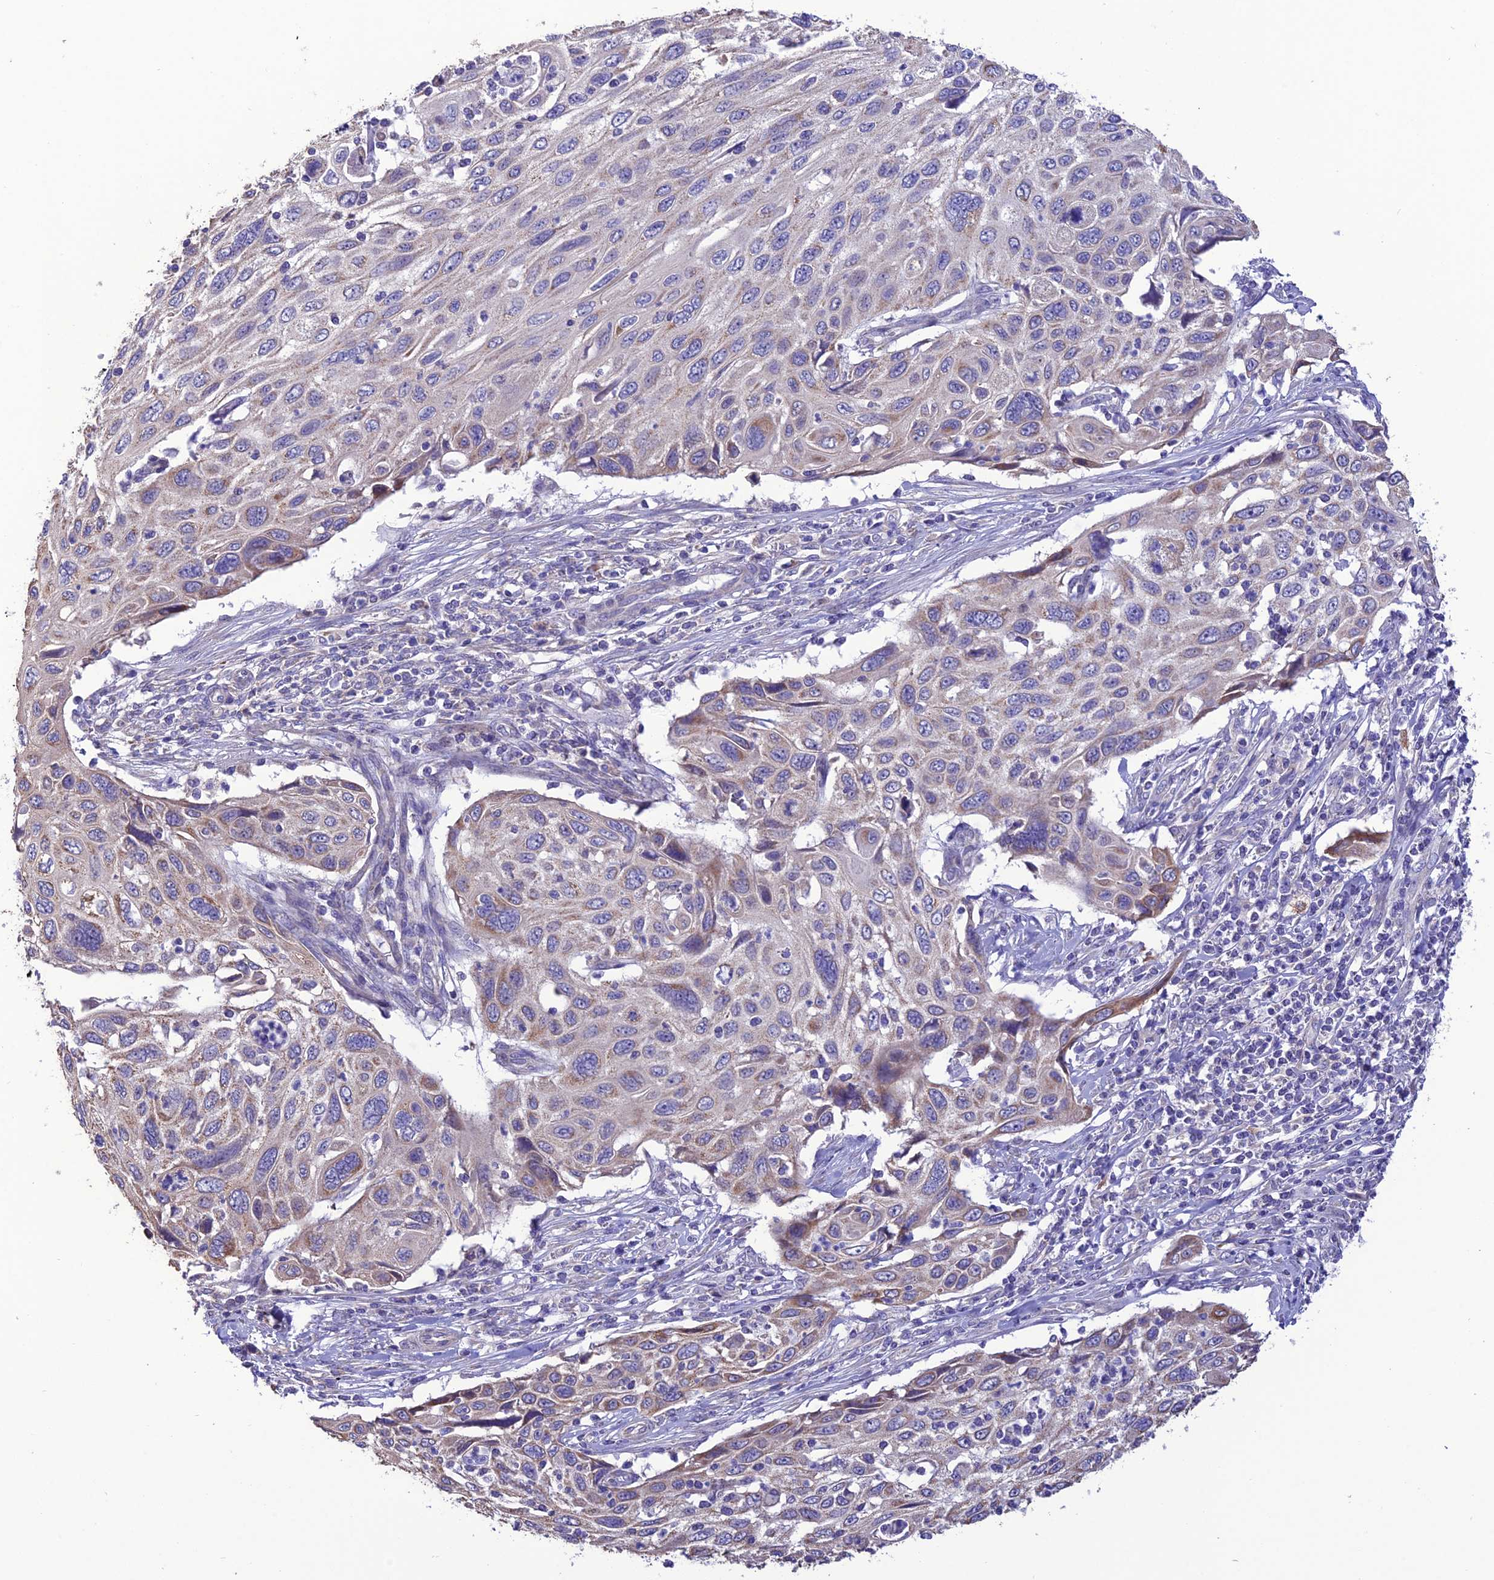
{"staining": {"intensity": "moderate", "quantity": "<25%", "location": "cytoplasmic/membranous"}, "tissue": "cervical cancer", "cell_type": "Tumor cells", "image_type": "cancer", "snomed": [{"axis": "morphology", "description": "Squamous cell carcinoma, NOS"}, {"axis": "topography", "description": "Cervix"}], "caption": "Immunohistochemical staining of human squamous cell carcinoma (cervical) reveals moderate cytoplasmic/membranous protein staining in approximately <25% of tumor cells. The staining is performed using DAB brown chromogen to label protein expression. The nuclei are counter-stained blue using hematoxylin.", "gene": "HOGA1", "patient": {"sex": "female", "age": 70}}